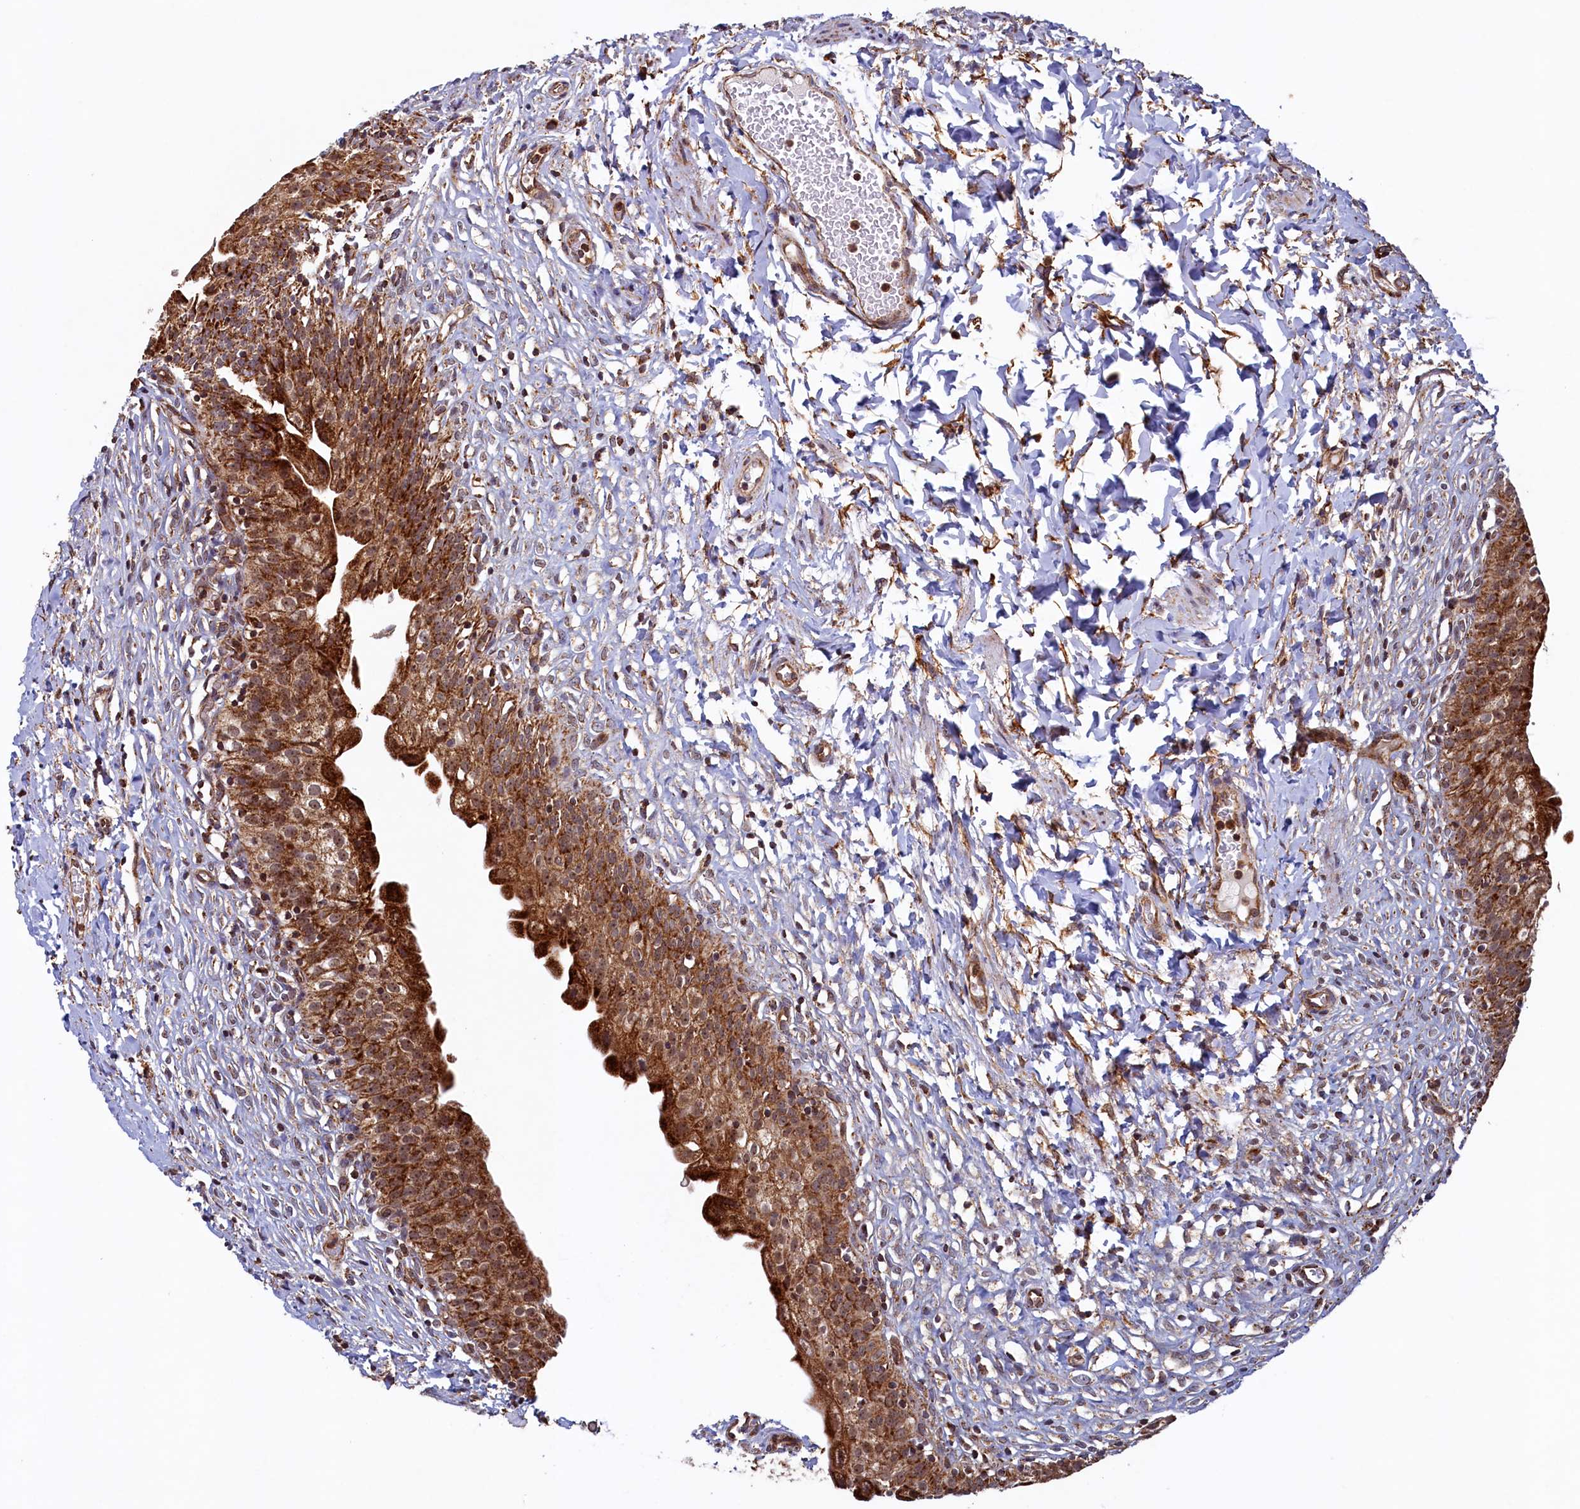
{"staining": {"intensity": "strong", "quantity": ">75%", "location": "cytoplasmic/membranous,nuclear"}, "tissue": "urinary bladder", "cell_type": "Urothelial cells", "image_type": "normal", "snomed": [{"axis": "morphology", "description": "Normal tissue, NOS"}, {"axis": "topography", "description": "Urinary bladder"}], "caption": "This micrograph exhibits immunohistochemistry (IHC) staining of normal human urinary bladder, with high strong cytoplasmic/membranous,nuclear positivity in about >75% of urothelial cells.", "gene": "UBE3B", "patient": {"sex": "male", "age": 55}}